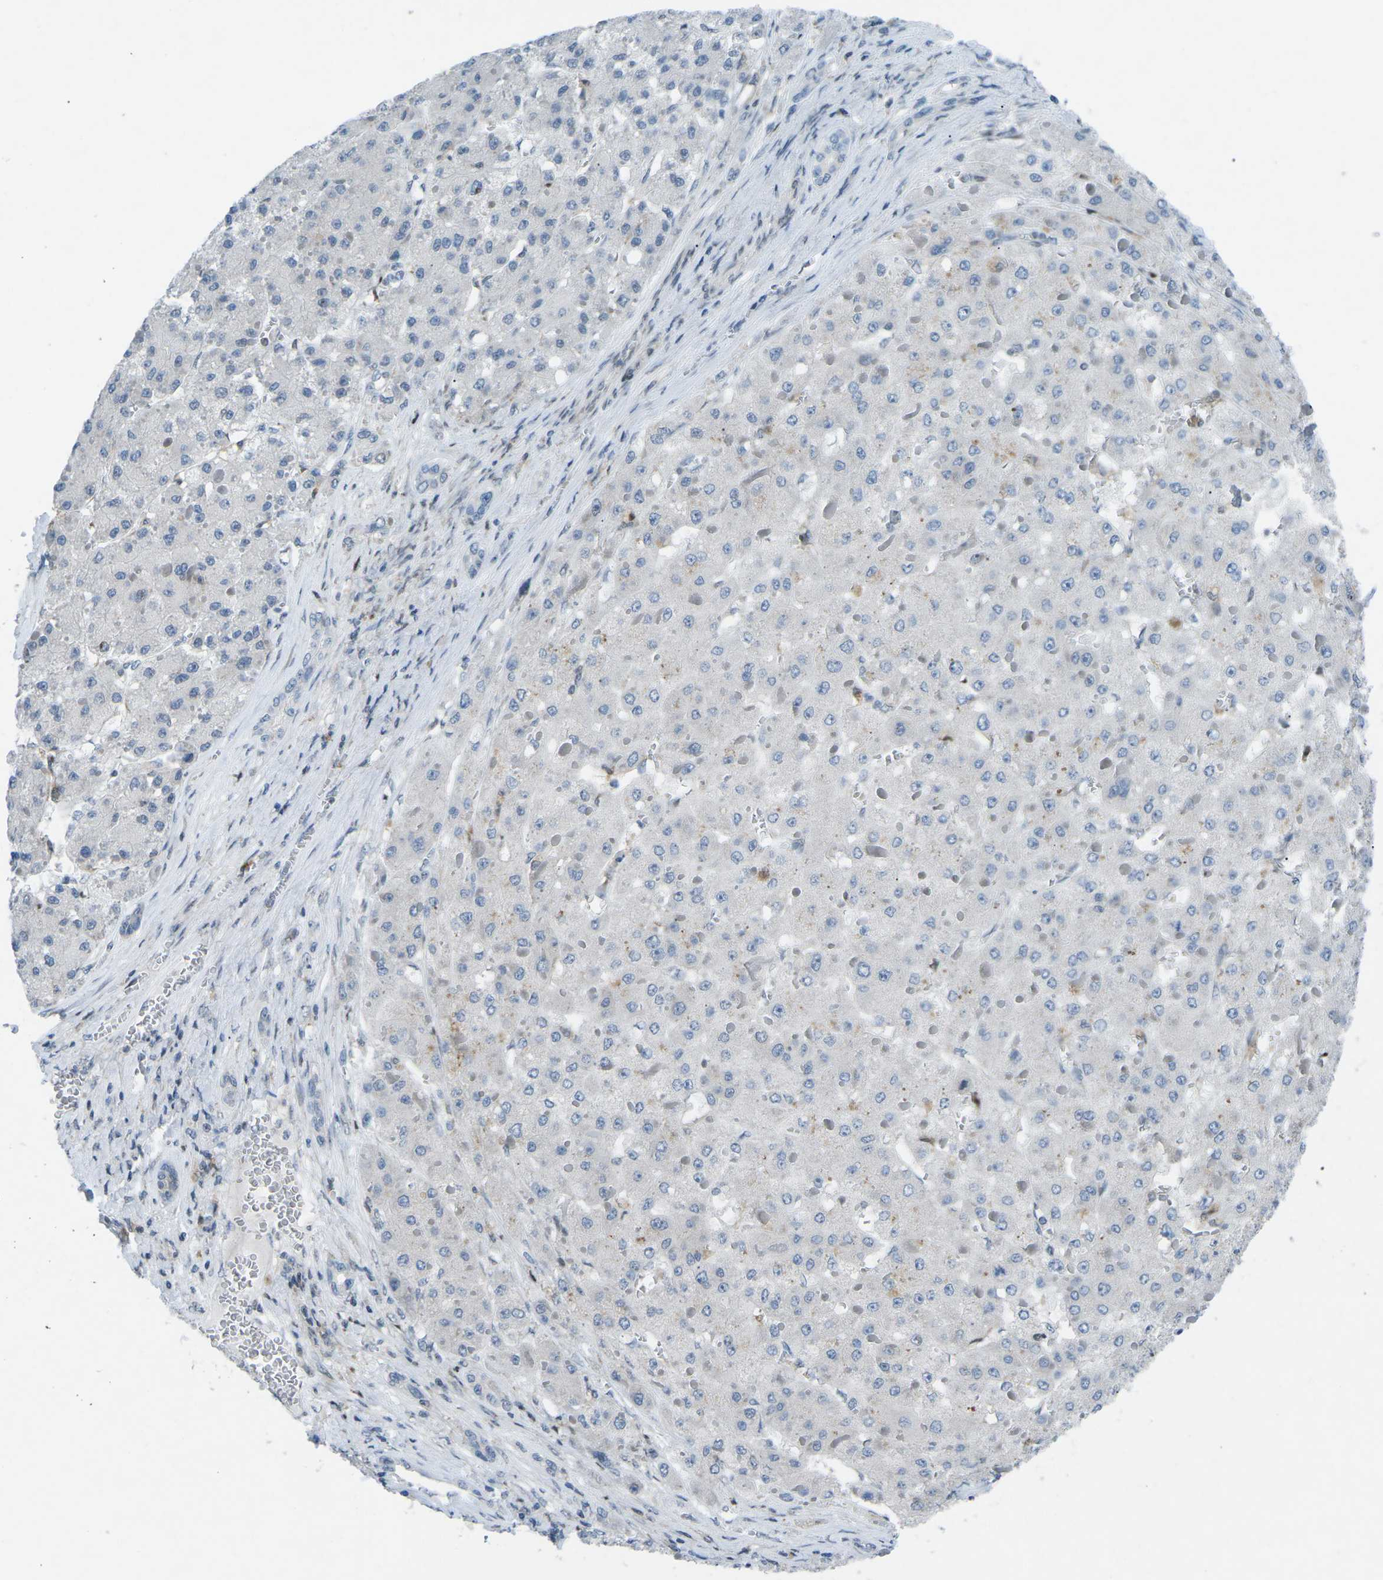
{"staining": {"intensity": "negative", "quantity": "none", "location": "none"}, "tissue": "liver cancer", "cell_type": "Tumor cells", "image_type": "cancer", "snomed": [{"axis": "morphology", "description": "Carcinoma, Hepatocellular, NOS"}, {"axis": "topography", "description": "Liver"}], "caption": "Immunohistochemistry (IHC) of hepatocellular carcinoma (liver) reveals no staining in tumor cells.", "gene": "MBNL1", "patient": {"sex": "female", "age": 73}}